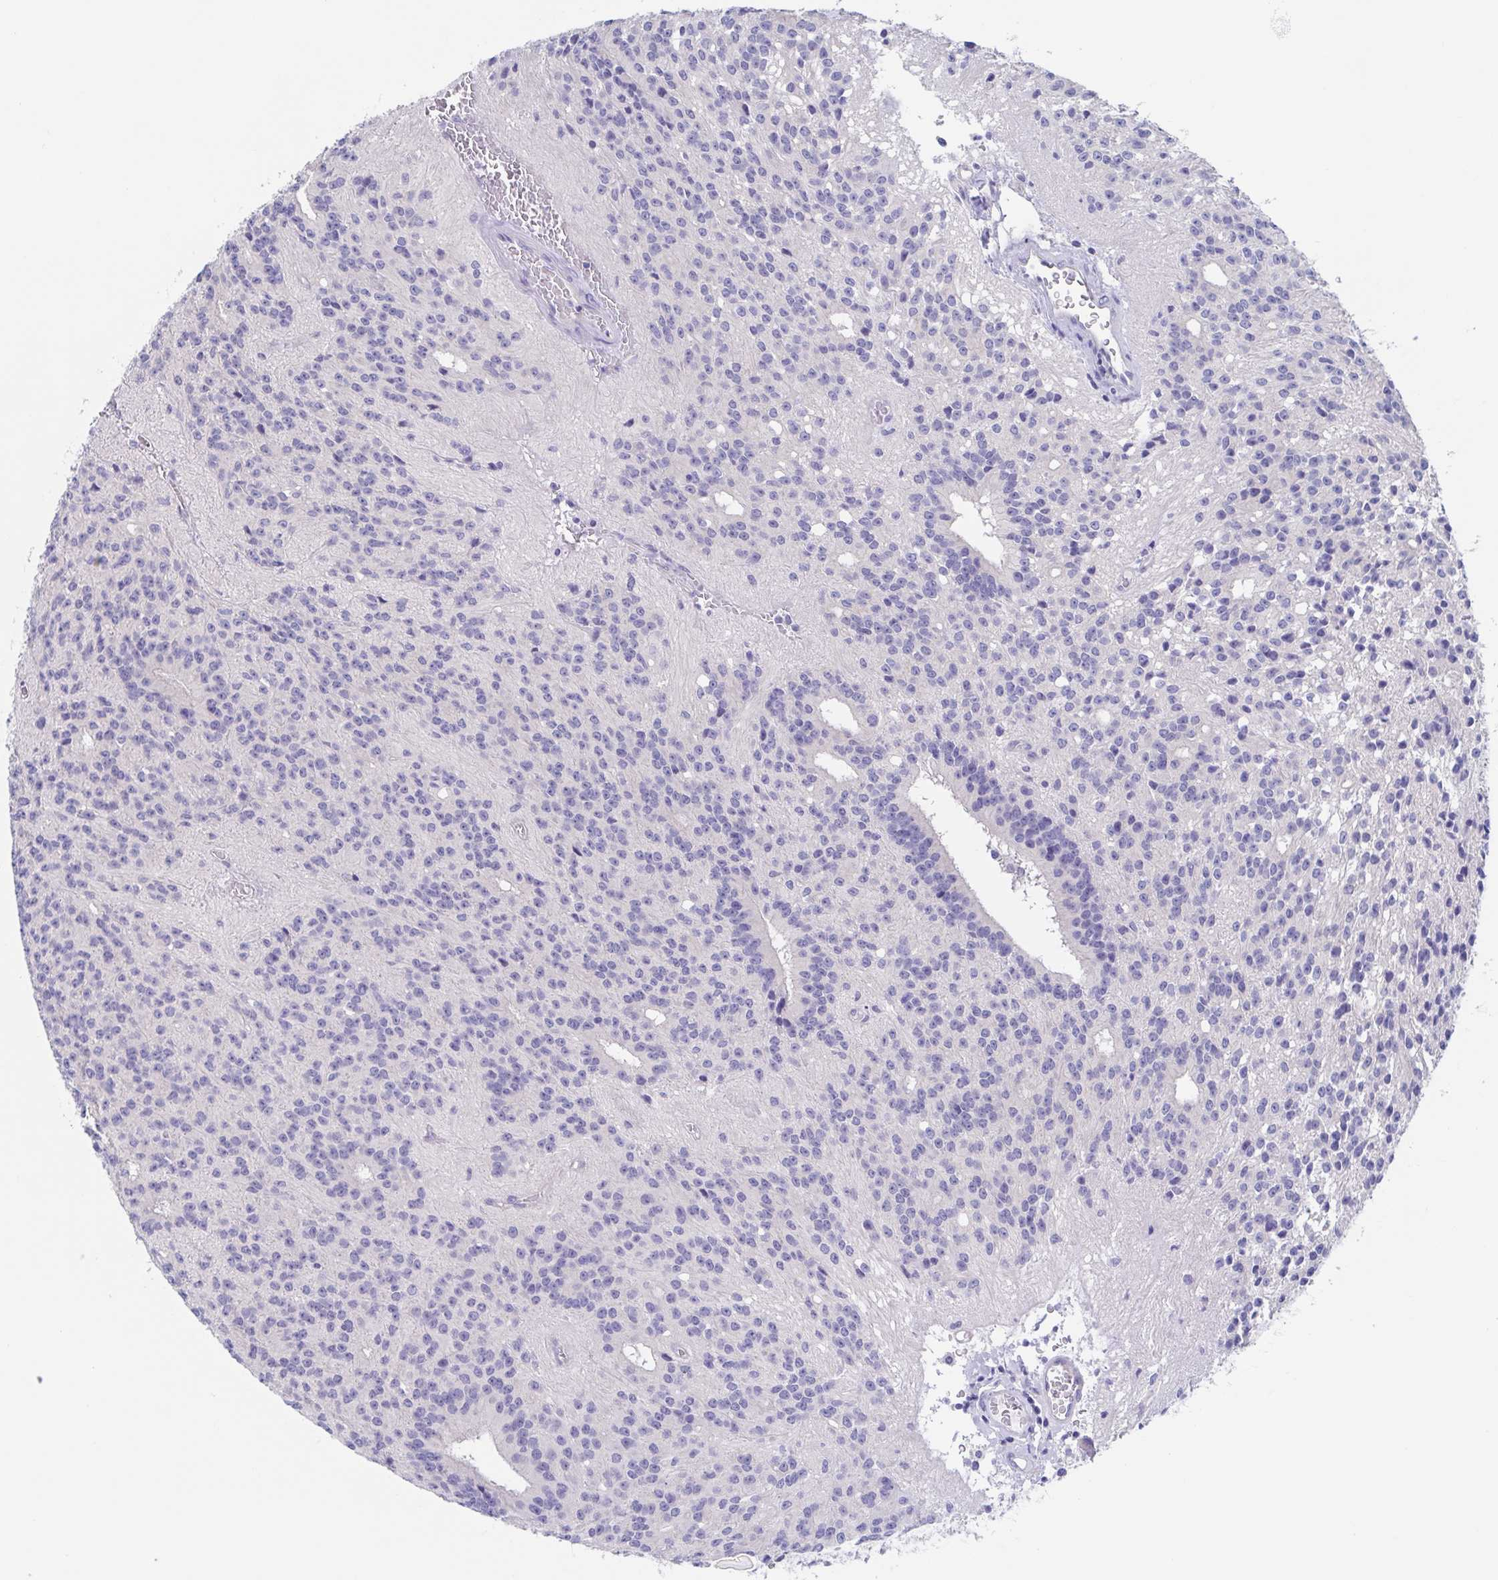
{"staining": {"intensity": "negative", "quantity": "none", "location": "none"}, "tissue": "glioma", "cell_type": "Tumor cells", "image_type": "cancer", "snomed": [{"axis": "morphology", "description": "Glioma, malignant, Low grade"}, {"axis": "topography", "description": "Brain"}], "caption": "Tumor cells are negative for brown protein staining in glioma. (Brightfield microscopy of DAB immunohistochemistry at high magnification).", "gene": "TEX12", "patient": {"sex": "male", "age": 31}}